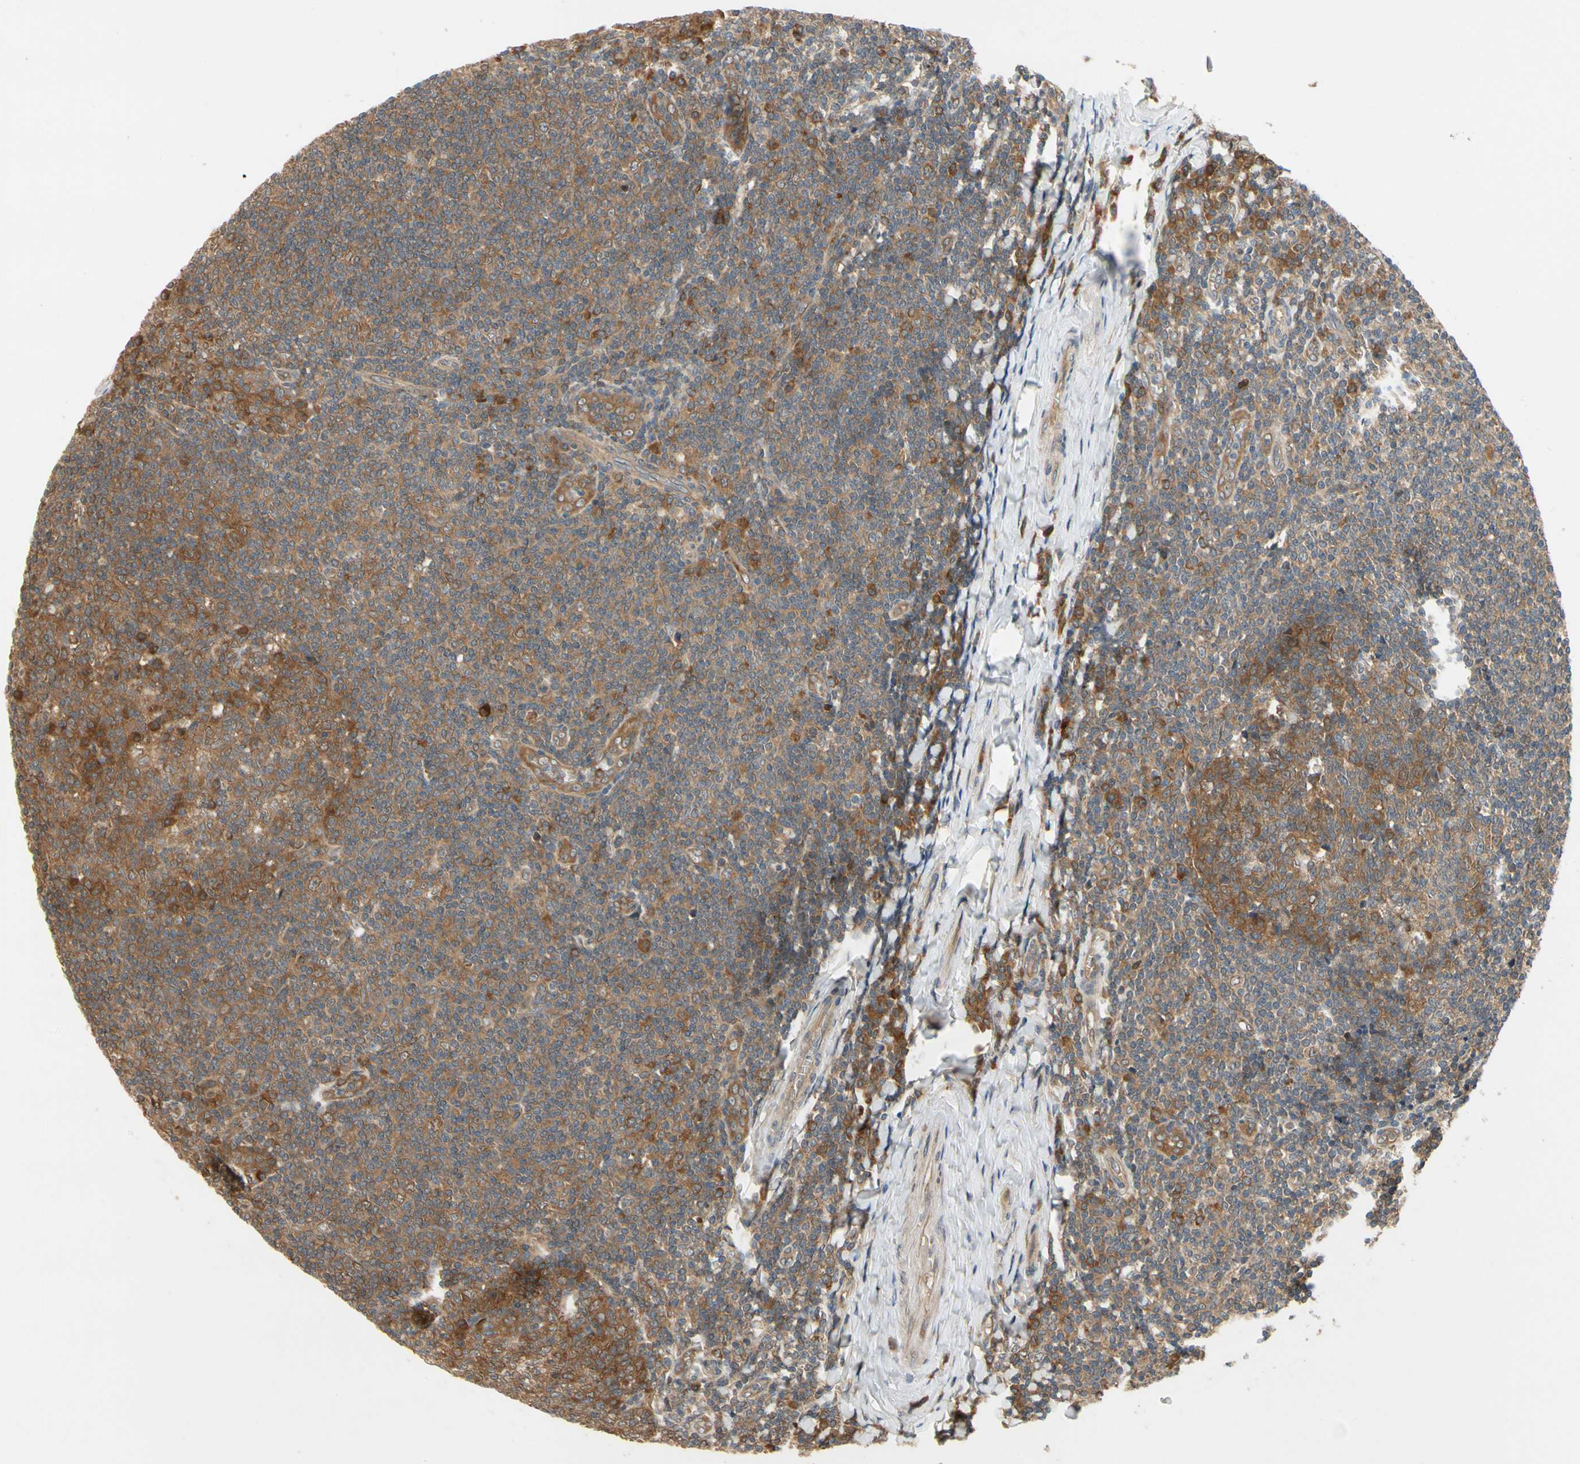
{"staining": {"intensity": "strong", "quantity": ">75%", "location": "cytoplasmic/membranous"}, "tissue": "tonsil", "cell_type": "Germinal center cells", "image_type": "normal", "snomed": [{"axis": "morphology", "description": "Normal tissue, NOS"}, {"axis": "topography", "description": "Tonsil"}], "caption": "This is a histology image of immunohistochemistry staining of normal tonsil, which shows strong expression in the cytoplasmic/membranous of germinal center cells.", "gene": "TDRP", "patient": {"sex": "male", "age": 31}}